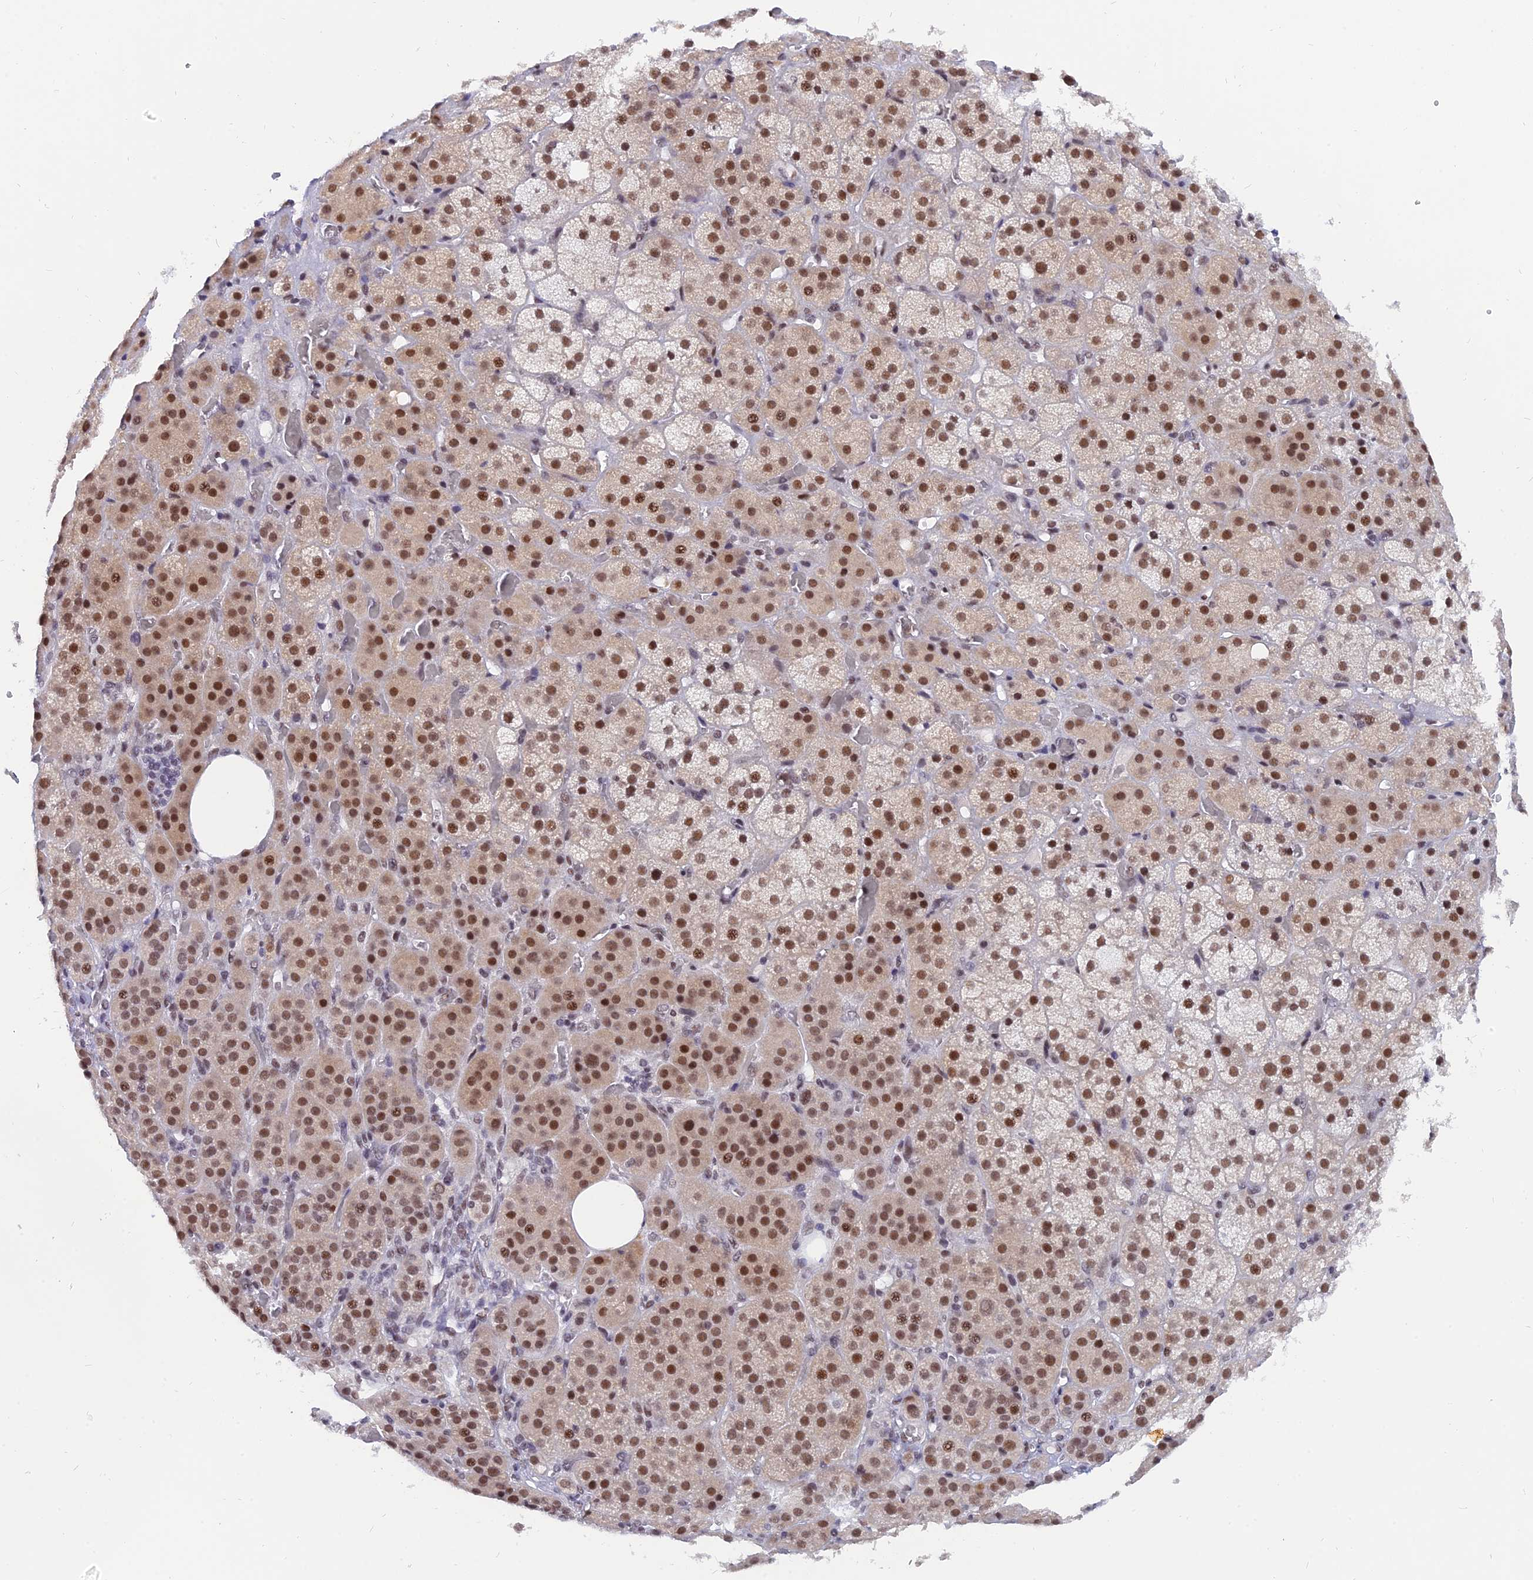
{"staining": {"intensity": "strong", "quantity": ">75%", "location": "nuclear"}, "tissue": "adrenal gland", "cell_type": "Glandular cells", "image_type": "normal", "snomed": [{"axis": "morphology", "description": "Normal tissue, NOS"}, {"axis": "topography", "description": "Adrenal gland"}], "caption": "An immunohistochemistry (IHC) micrograph of unremarkable tissue is shown. Protein staining in brown labels strong nuclear positivity in adrenal gland within glandular cells. The staining is performed using DAB (3,3'-diaminobenzidine) brown chromogen to label protein expression. The nuclei are counter-stained blue using hematoxylin.", "gene": "DPY30", "patient": {"sex": "male", "age": 57}}